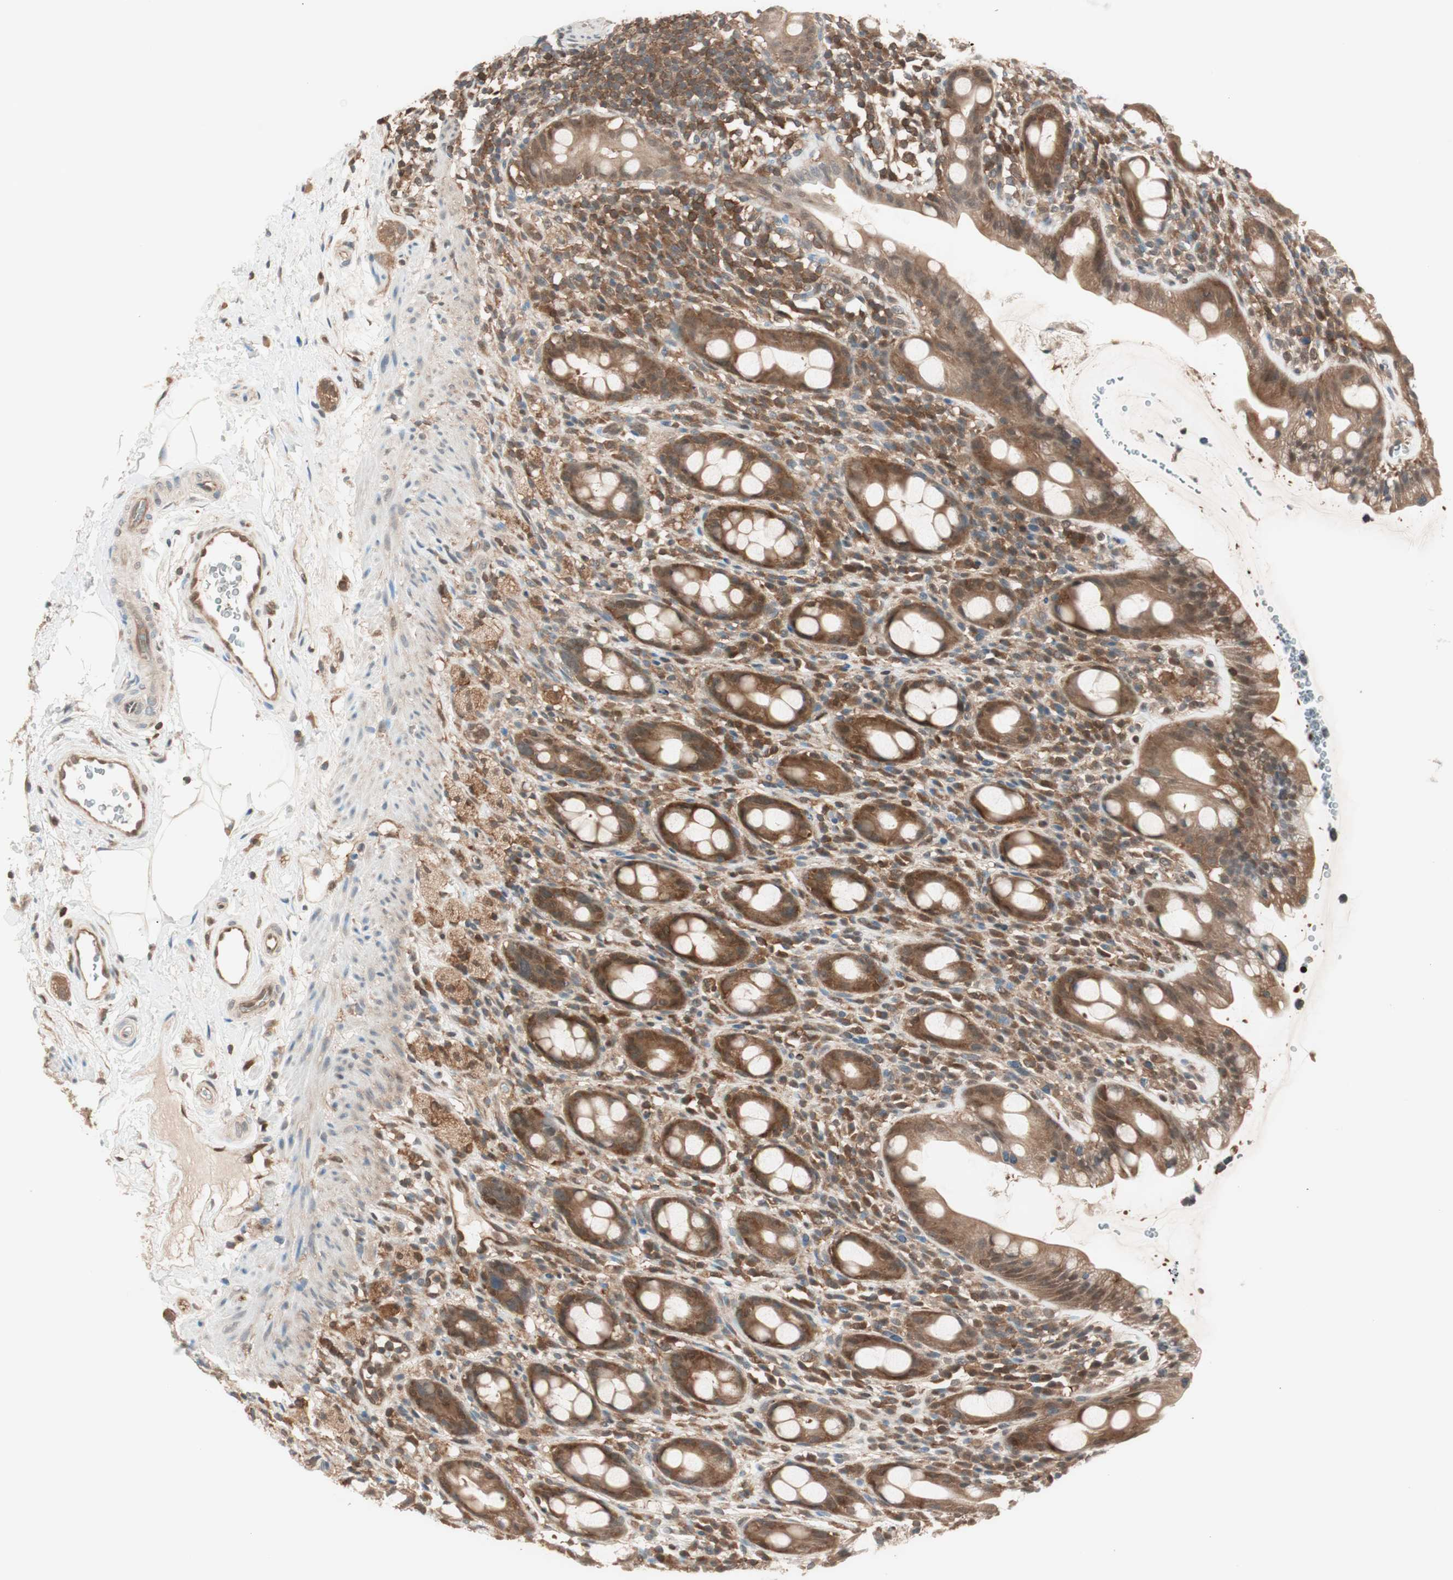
{"staining": {"intensity": "strong", "quantity": ">75%", "location": "cytoplasmic/membranous"}, "tissue": "rectum", "cell_type": "Glandular cells", "image_type": "normal", "snomed": [{"axis": "morphology", "description": "Normal tissue, NOS"}, {"axis": "topography", "description": "Rectum"}], "caption": "The photomicrograph shows a brown stain indicating the presence of a protein in the cytoplasmic/membranous of glandular cells in rectum.", "gene": "GALT", "patient": {"sex": "male", "age": 44}}